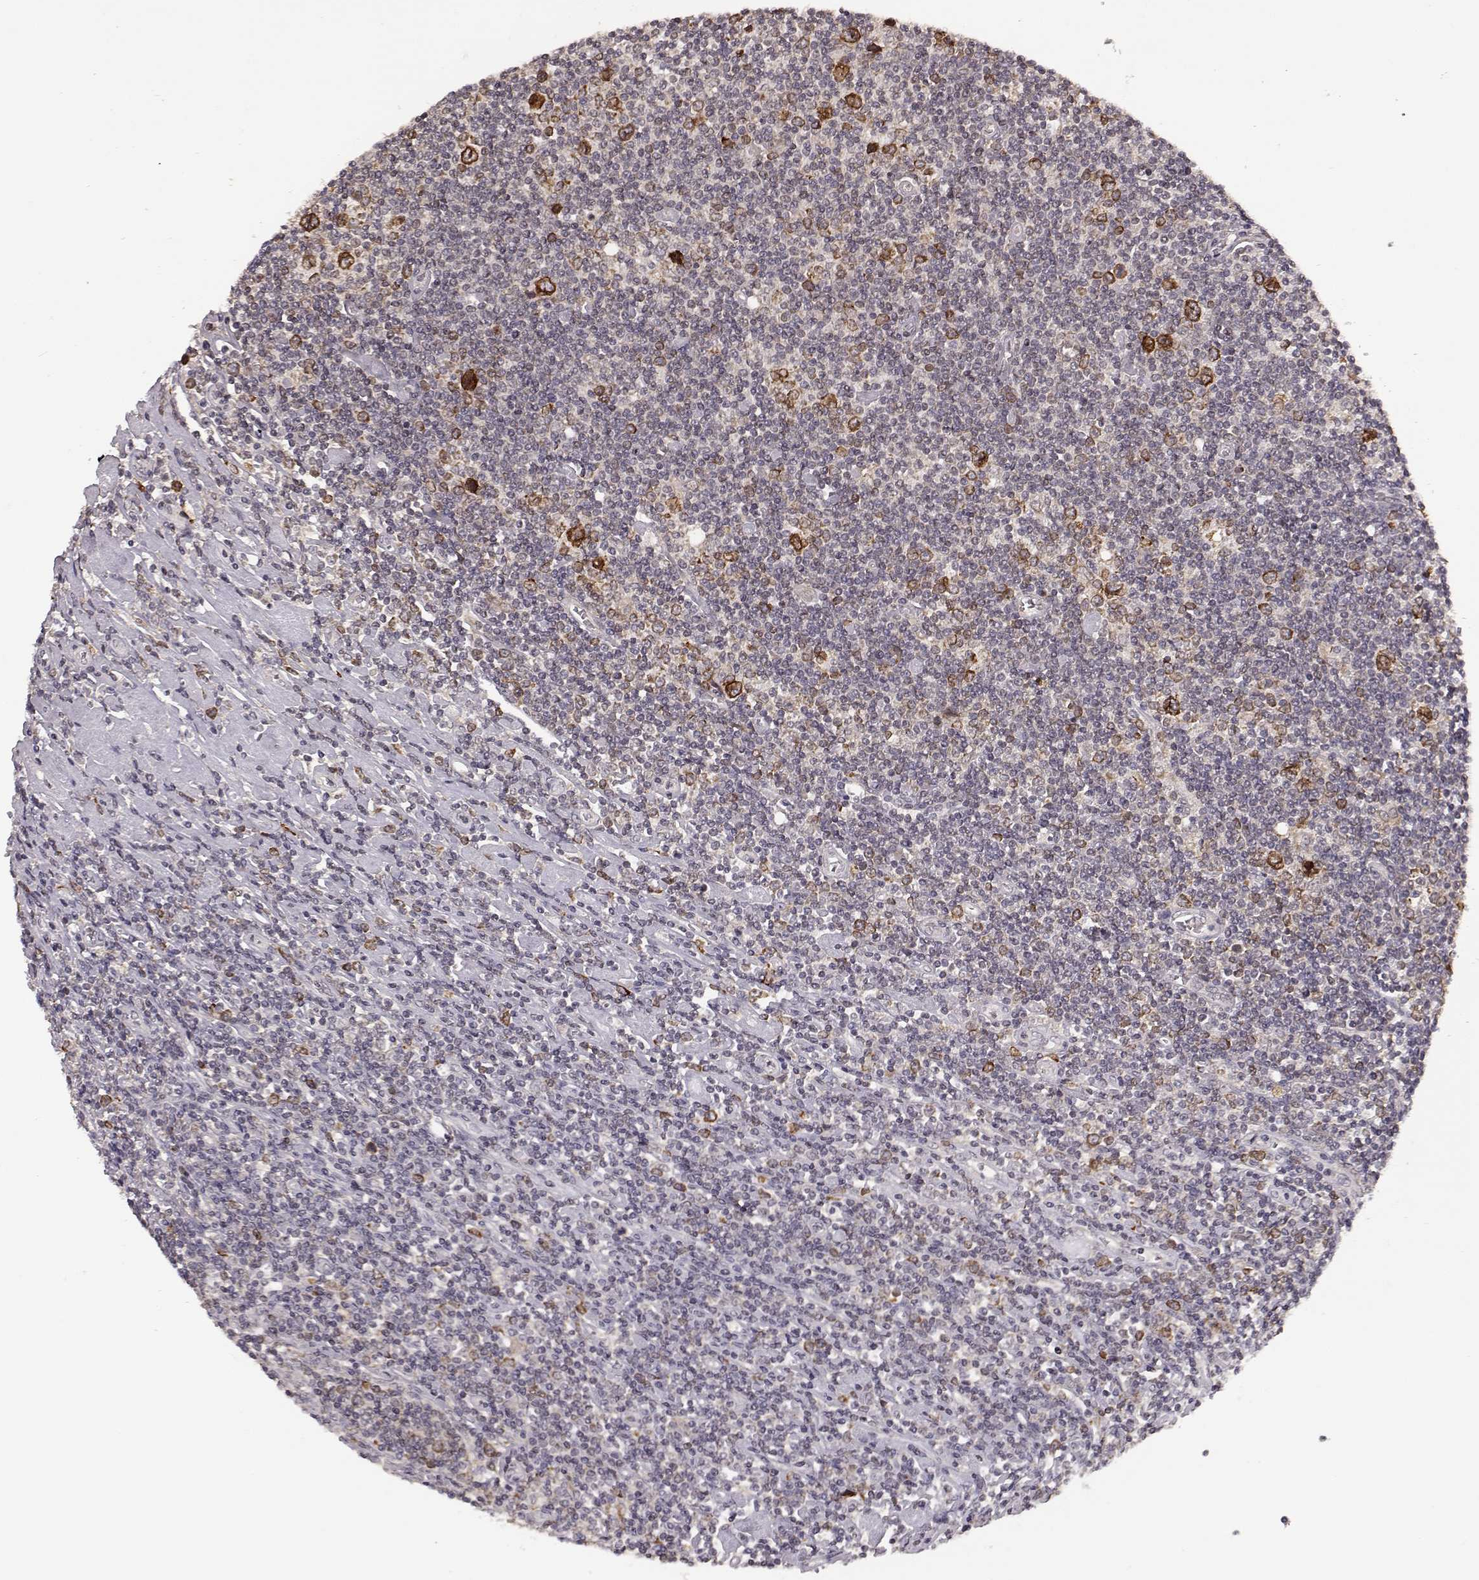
{"staining": {"intensity": "weak", "quantity": "25%-75%", "location": "cytoplasmic/membranous"}, "tissue": "lymphoma", "cell_type": "Tumor cells", "image_type": "cancer", "snomed": [{"axis": "morphology", "description": "Hodgkin's disease, NOS"}, {"axis": "topography", "description": "Lymph node"}], "caption": "Immunohistochemical staining of human lymphoma displays weak cytoplasmic/membranous protein expression in about 25%-75% of tumor cells.", "gene": "ELOVL5", "patient": {"sex": "male", "age": 40}}